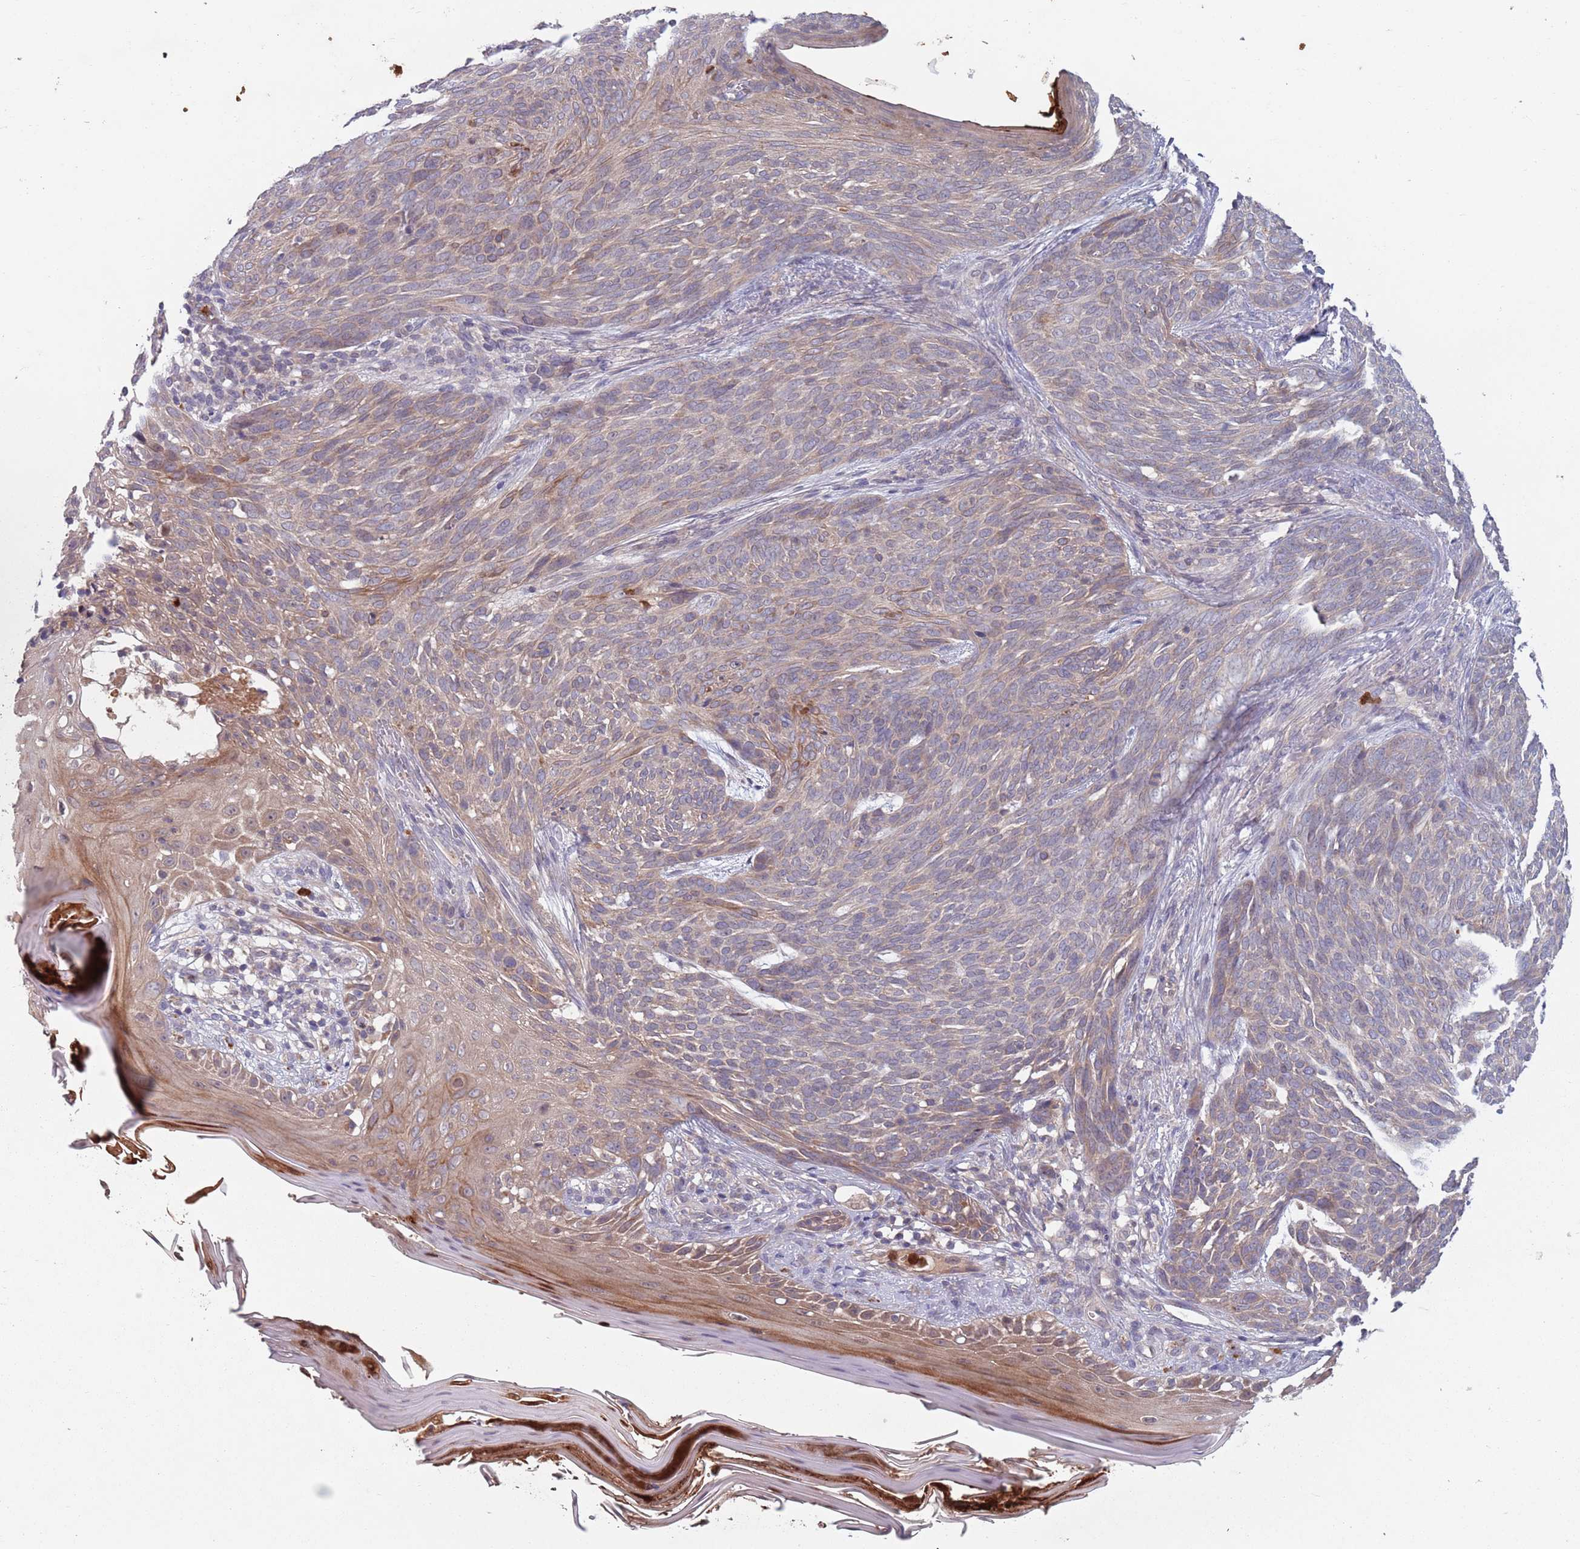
{"staining": {"intensity": "weak", "quantity": "25%-75%", "location": "cytoplasmic/membranous"}, "tissue": "skin cancer", "cell_type": "Tumor cells", "image_type": "cancer", "snomed": [{"axis": "morphology", "description": "Basal cell carcinoma"}, {"axis": "topography", "description": "Skin"}], "caption": "A brown stain highlights weak cytoplasmic/membranous staining of a protein in skin cancer (basal cell carcinoma) tumor cells.", "gene": "TYW1", "patient": {"sex": "female", "age": 86}}